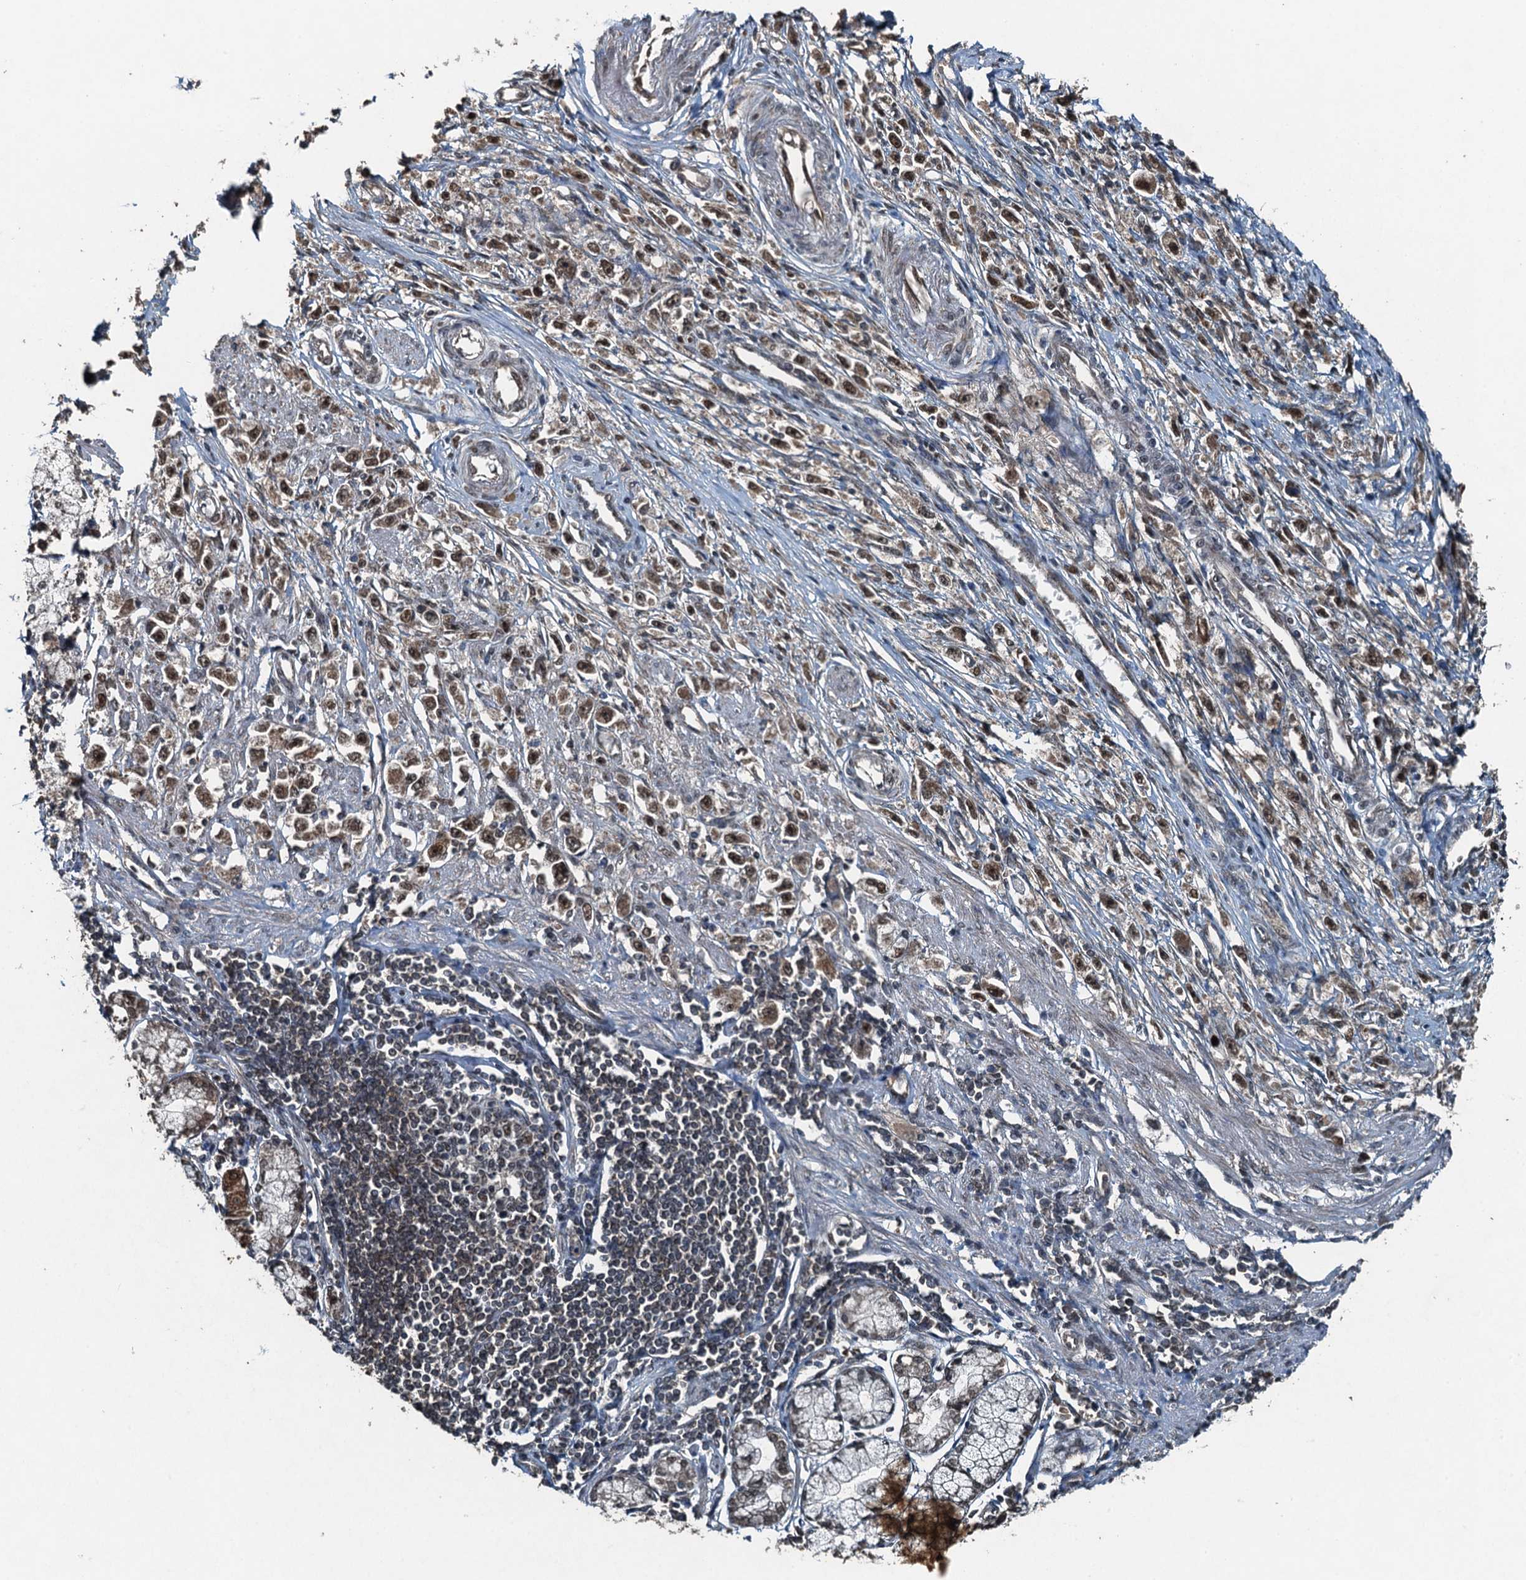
{"staining": {"intensity": "moderate", "quantity": ">75%", "location": "nuclear"}, "tissue": "stomach cancer", "cell_type": "Tumor cells", "image_type": "cancer", "snomed": [{"axis": "morphology", "description": "Adenocarcinoma, NOS"}, {"axis": "topography", "description": "Stomach"}], "caption": "Immunohistochemical staining of adenocarcinoma (stomach) reveals medium levels of moderate nuclear protein expression in approximately >75% of tumor cells. Immunohistochemistry stains the protein in brown and the nuclei are stained blue.", "gene": "UBXN6", "patient": {"sex": "female", "age": 59}}